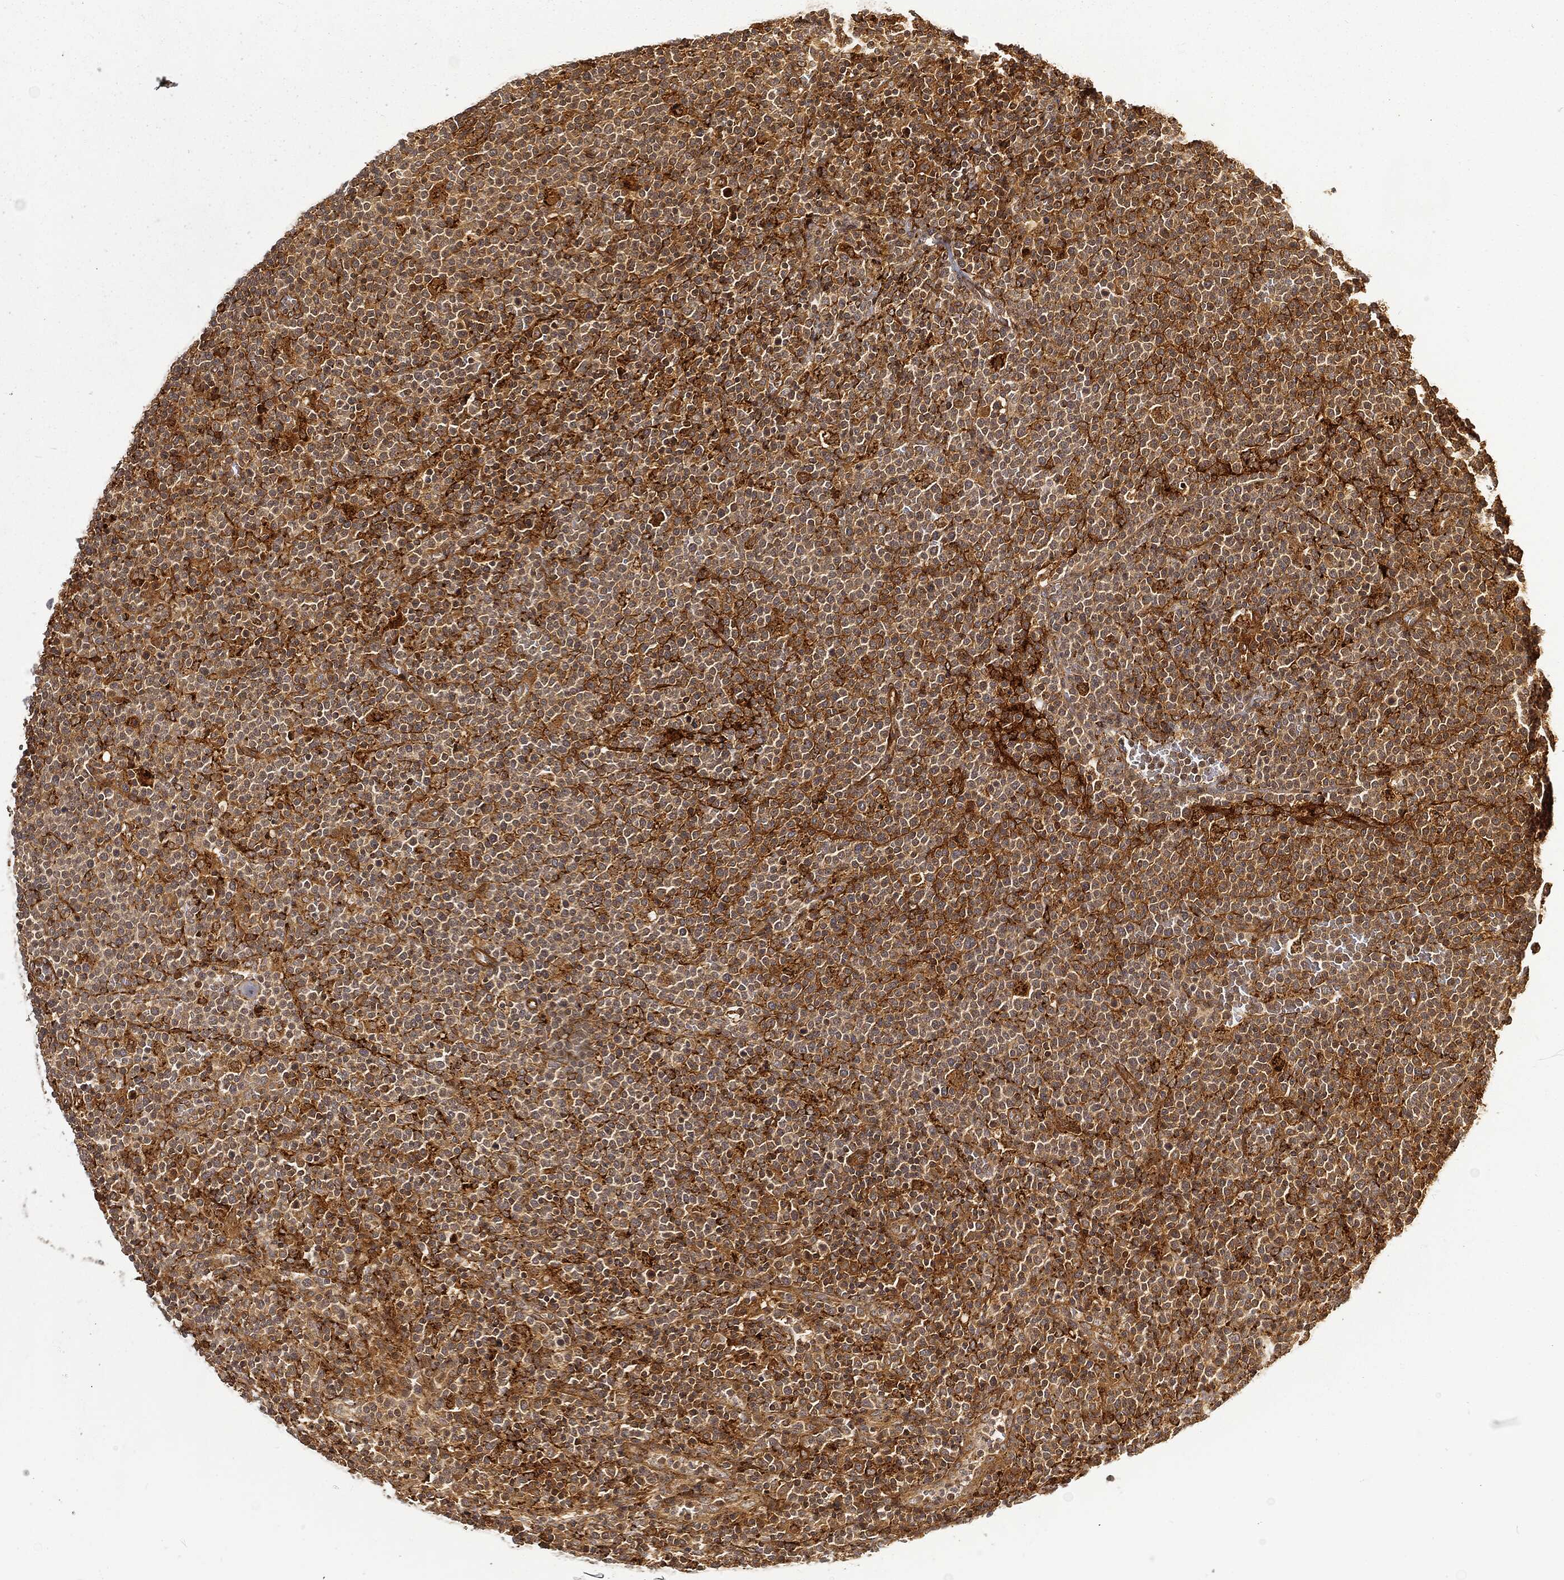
{"staining": {"intensity": "moderate", "quantity": "<25%", "location": "cytoplasmic/membranous"}, "tissue": "lymphoma", "cell_type": "Tumor cells", "image_type": "cancer", "snomed": [{"axis": "morphology", "description": "Malignant lymphoma, non-Hodgkin's type, High grade"}, {"axis": "topography", "description": "Lymph node"}], "caption": "Protein expression analysis of high-grade malignant lymphoma, non-Hodgkin's type displays moderate cytoplasmic/membranous expression in approximately <25% of tumor cells.", "gene": "RFTN1", "patient": {"sex": "male", "age": 61}}